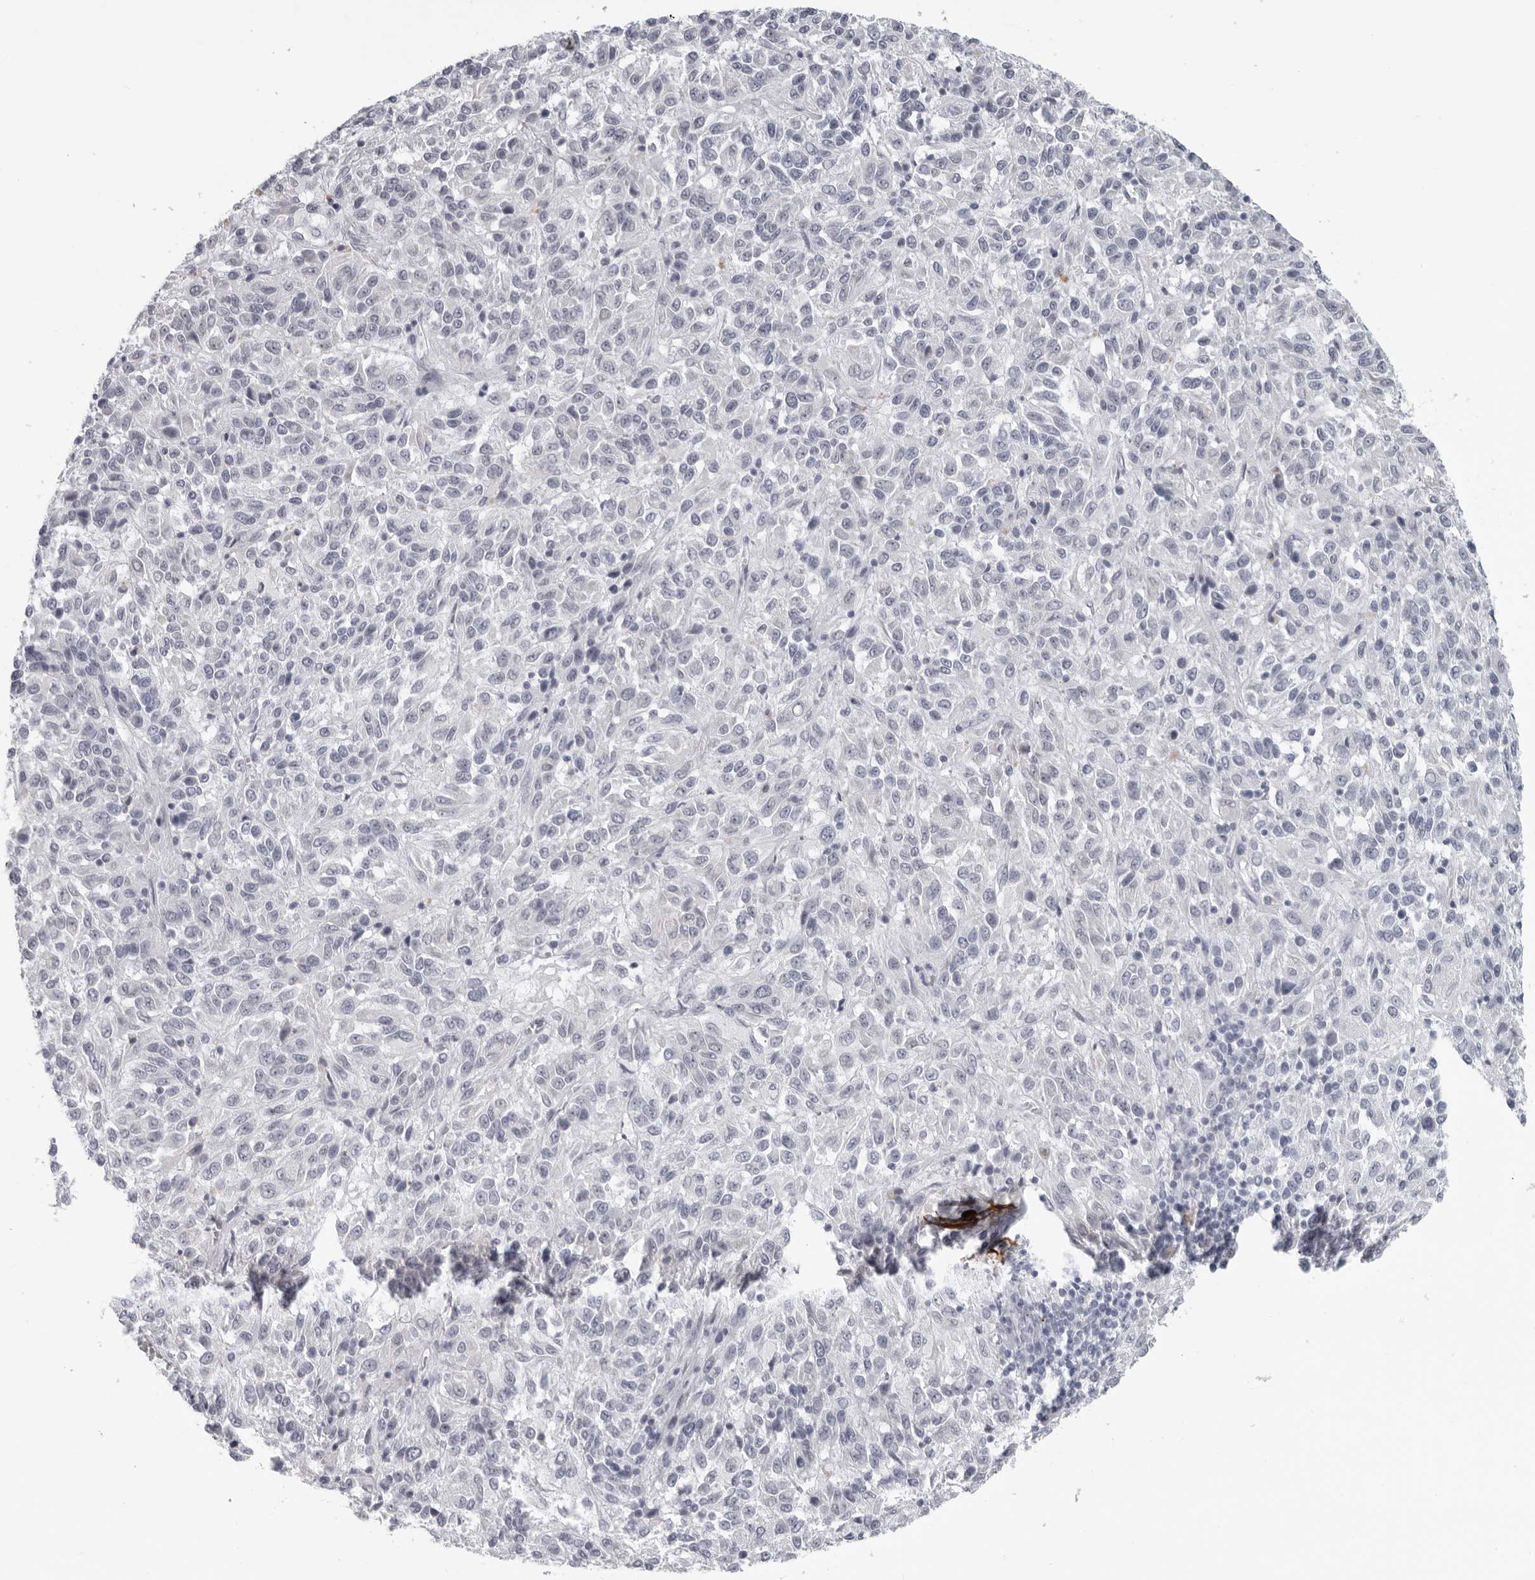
{"staining": {"intensity": "negative", "quantity": "none", "location": "none"}, "tissue": "melanoma", "cell_type": "Tumor cells", "image_type": "cancer", "snomed": [{"axis": "morphology", "description": "Malignant melanoma, Metastatic site"}, {"axis": "topography", "description": "Lung"}], "caption": "Human malignant melanoma (metastatic site) stained for a protein using immunohistochemistry exhibits no staining in tumor cells.", "gene": "OPLAH", "patient": {"sex": "male", "age": 64}}